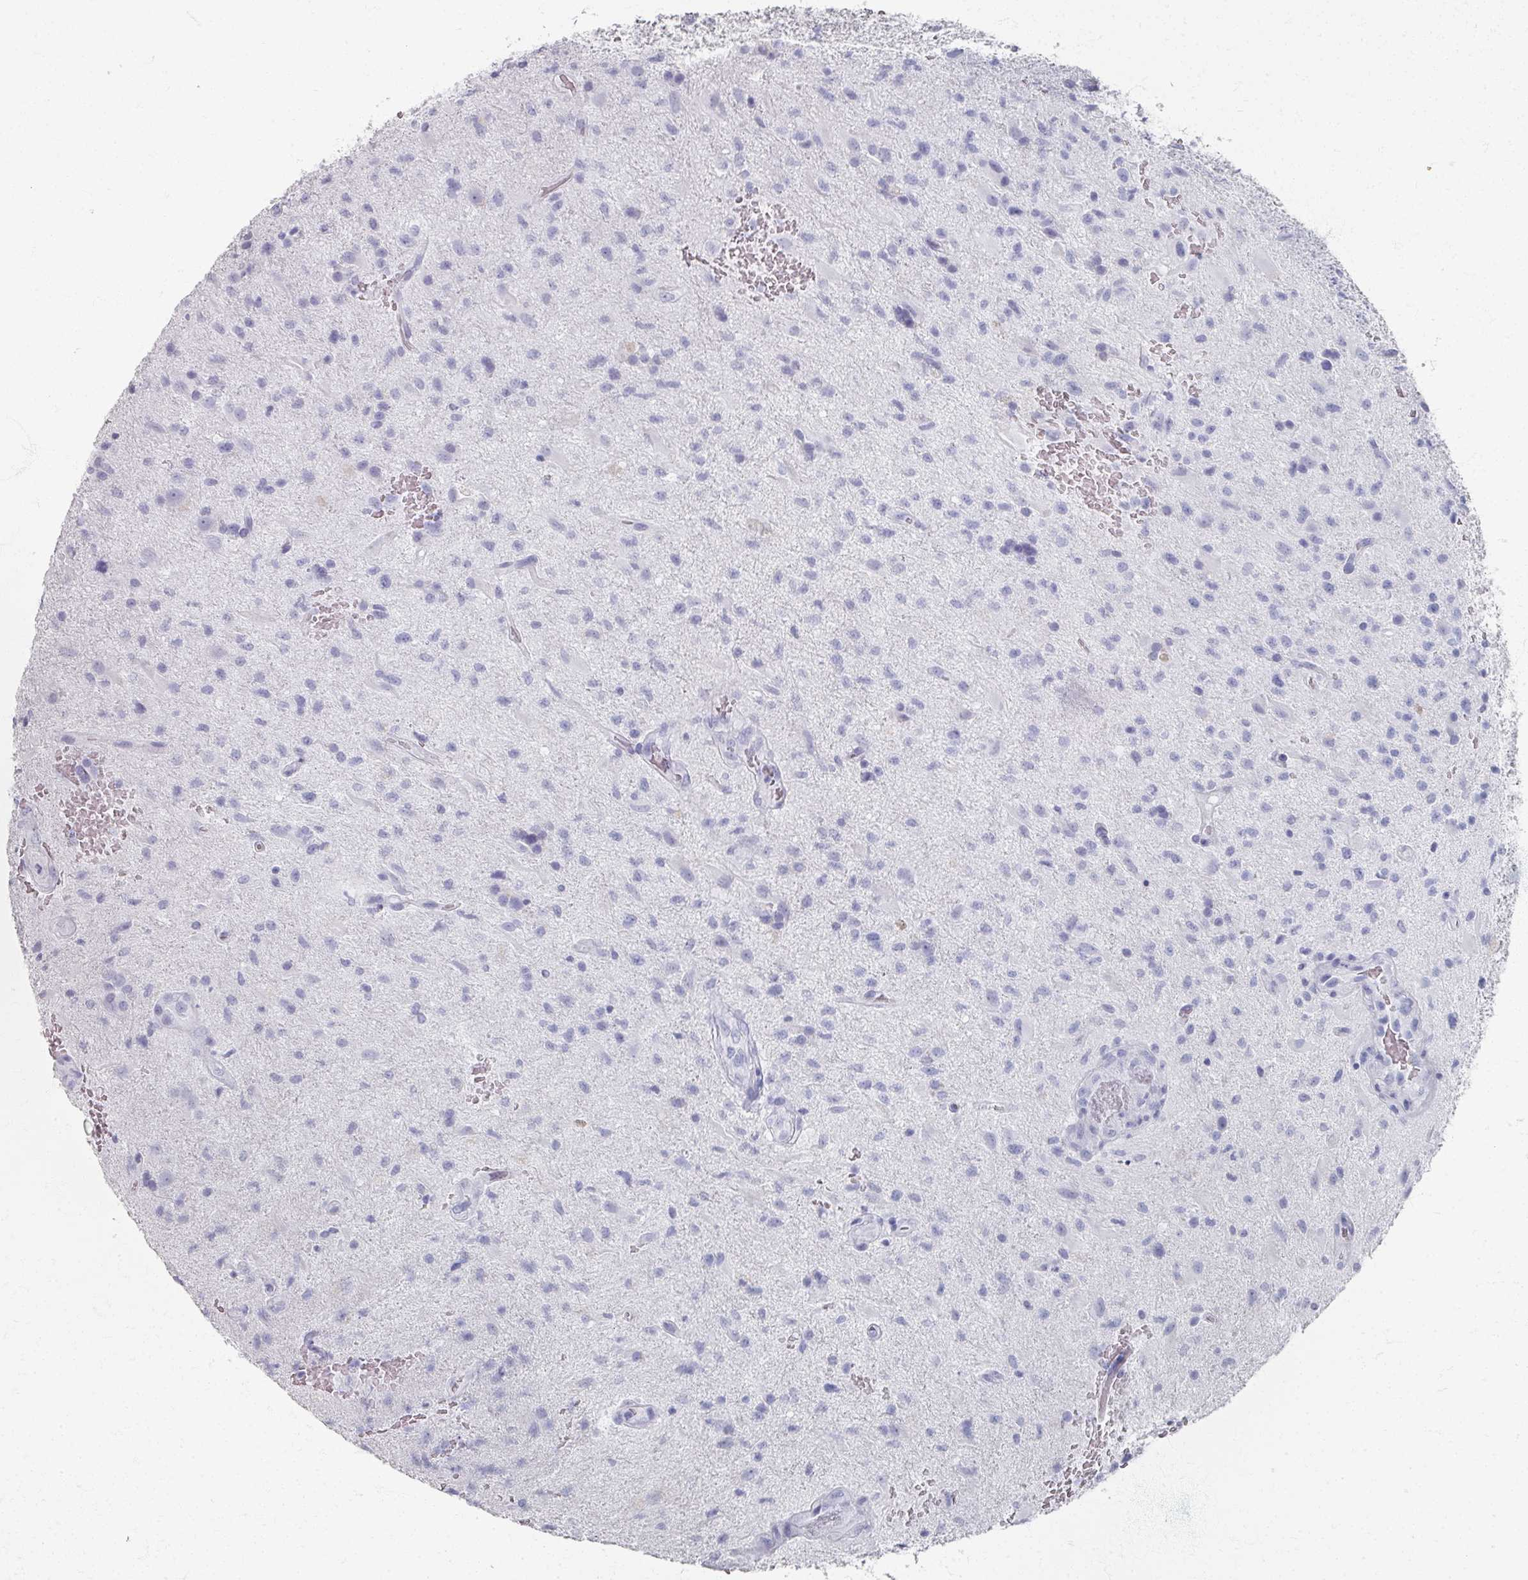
{"staining": {"intensity": "negative", "quantity": "none", "location": "none"}, "tissue": "glioma", "cell_type": "Tumor cells", "image_type": "cancer", "snomed": [{"axis": "morphology", "description": "Glioma, malignant, High grade"}, {"axis": "topography", "description": "Brain"}], "caption": "DAB immunohistochemical staining of human malignant glioma (high-grade) shows no significant staining in tumor cells. (Immunohistochemistry (ihc), brightfield microscopy, high magnification).", "gene": "PSKH1", "patient": {"sex": "male", "age": 67}}